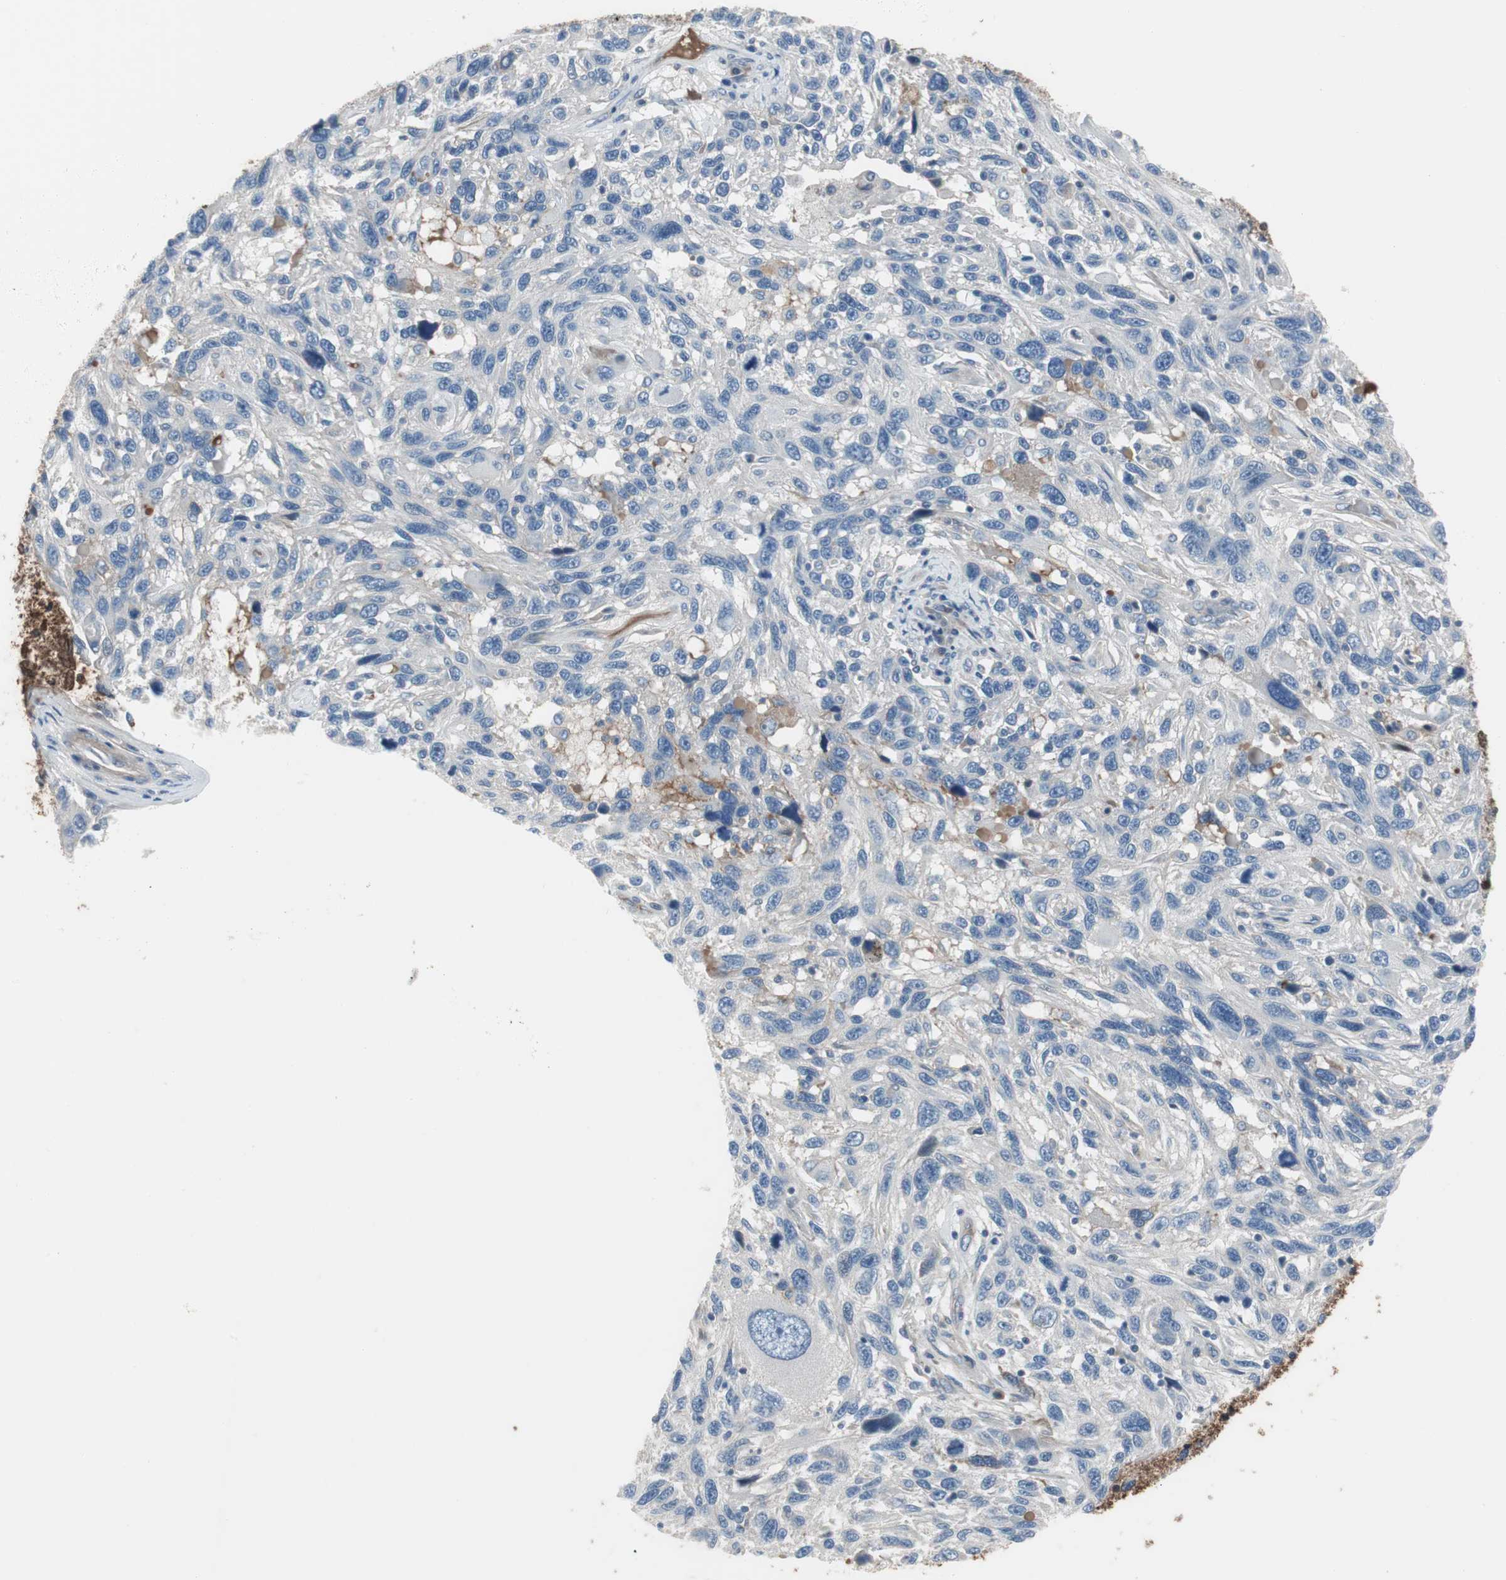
{"staining": {"intensity": "moderate", "quantity": "<25%", "location": "cytoplasmic/membranous"}, "tissue": "melanoma", "cell_type": "Tumor cells", "image_type": "cancer", "snomed": [{"axis": "morphology", "description": "Malignant melanoma, NOS"}, {"axis": "topography", "description": "Skin"}], "caption": "Malignant melanoma was stained to show a protein in brown. There is low levels of moderate cytoplasmic/membranous positivity in approximately <25% of tumor cells.", "gene": "PIGR", "patient": {"sex": "male", "age": 53}}